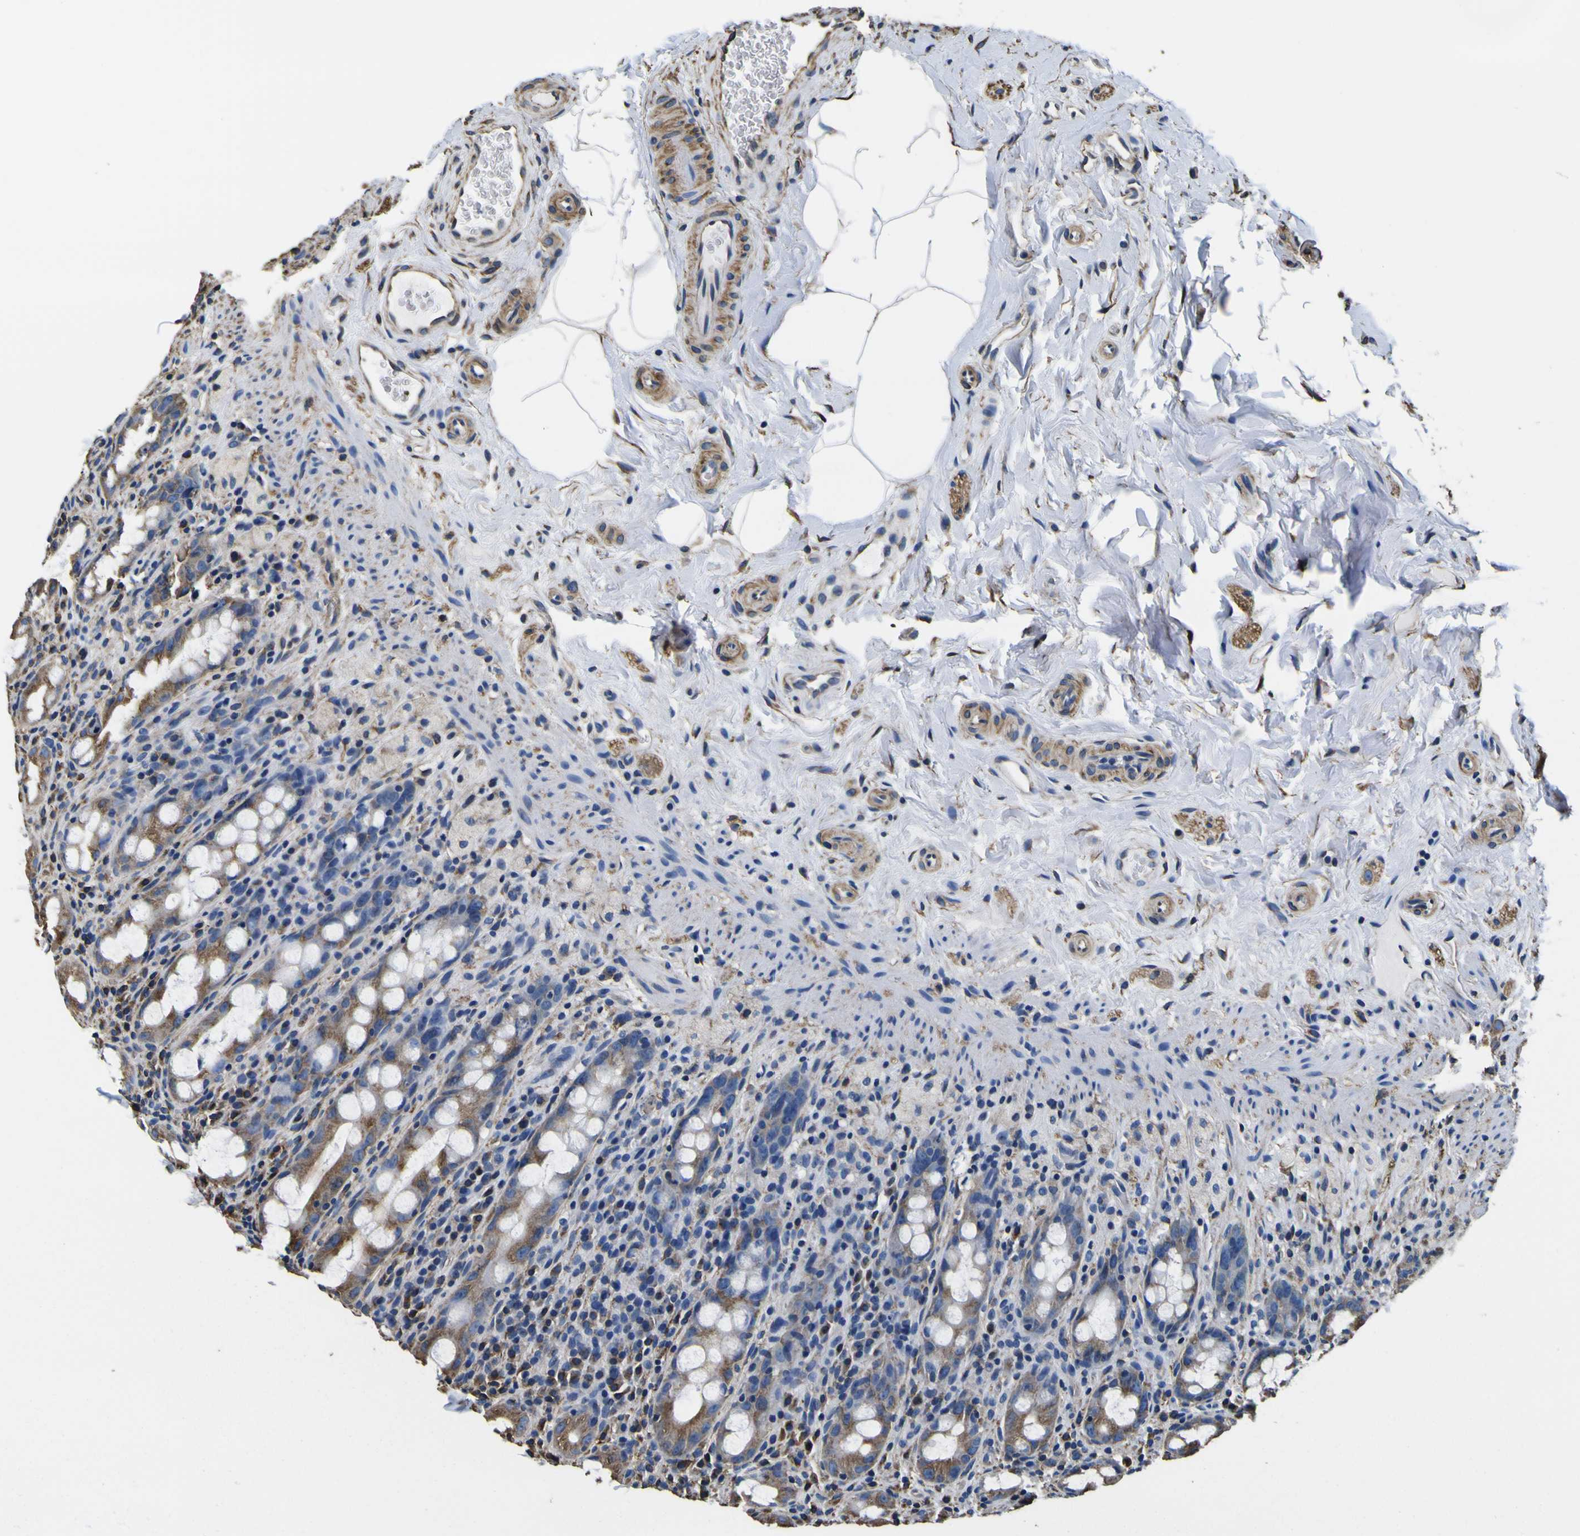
{"staining": {"intensity": "moderate", "quantity": "25%-75%", "location": "cytoplasmic/membranous"}, "tissue": "rectum", "cell_type": "Glandular cells", "image_type": "normal", "snomed": [{"axis": "morphology", "description": "Normal tissue, NOS"}, {"axis": "topography", "description": "Rectum"}], "caption": "Immunohistochemical staining of benign rectum displays moderate cytoplasmic/membranous protein staining in approximately 25%-75% of glandular cells.", "gene": "TUBA1B", "patient": {"sex": "male", "age": 44}}